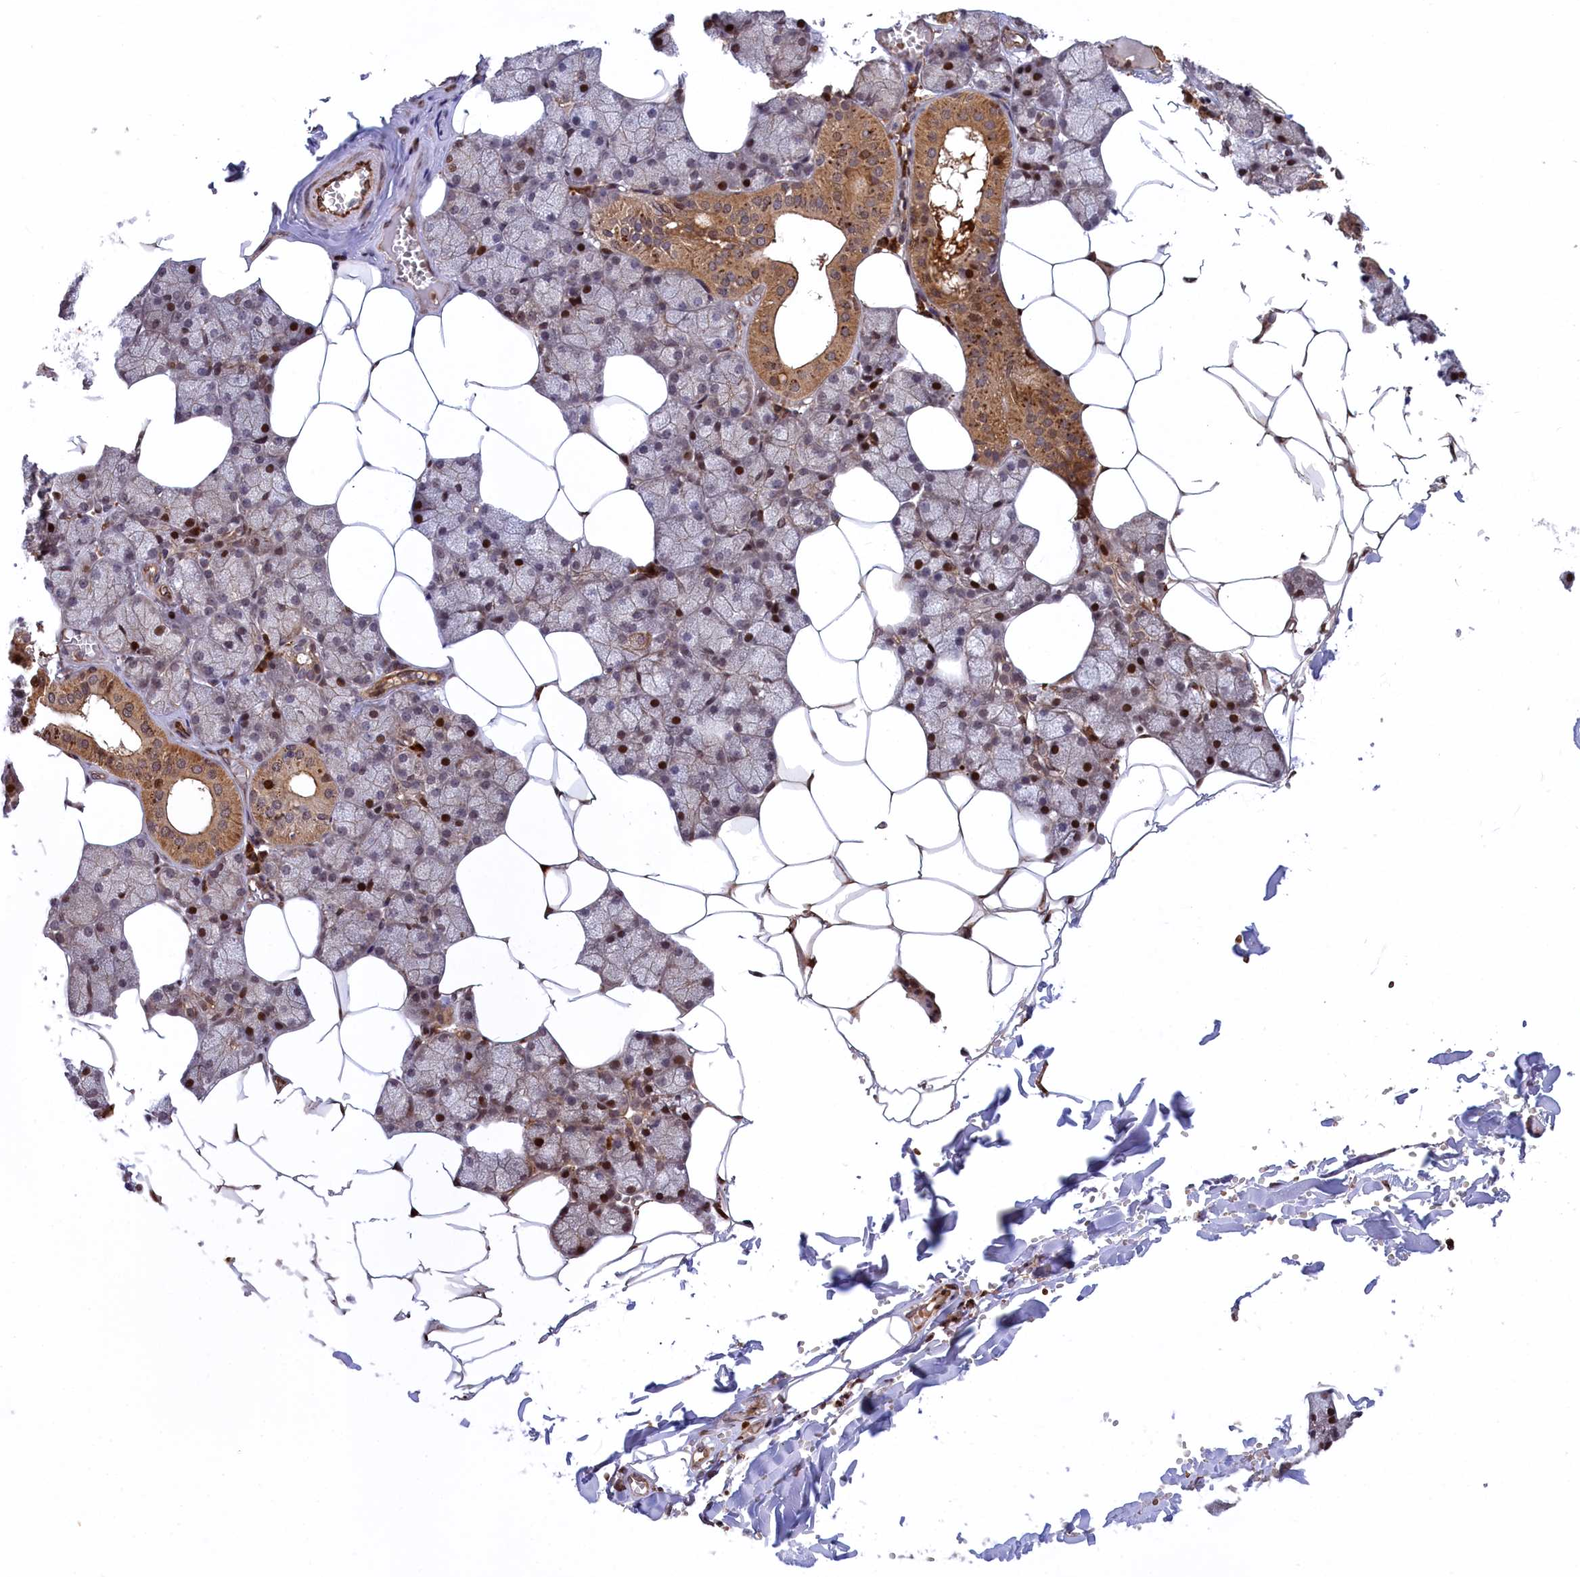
{"staining": {"intensity": "strong", "quantity": "25%-75%", "location": "cytoplasmic/membranous,nuclear"}, "tissue": "salivary gland", "cell_type": "Glandular cells", "image_type": "normal", "snomed": [{"axis": "morphology", "description": "Normal tissue, NOS"}, {"axis": "topography", "description": "Salivary gland"}], "caption": "An immunohistochemistry image of normal tissue is shown. Protein staining in brown shows strong cytoplasmic/membranous,nuclear positivity in salivary gland within glandular cells.", "gene": "DDX60L", "patient": {"sex": "male", "age": 62}}